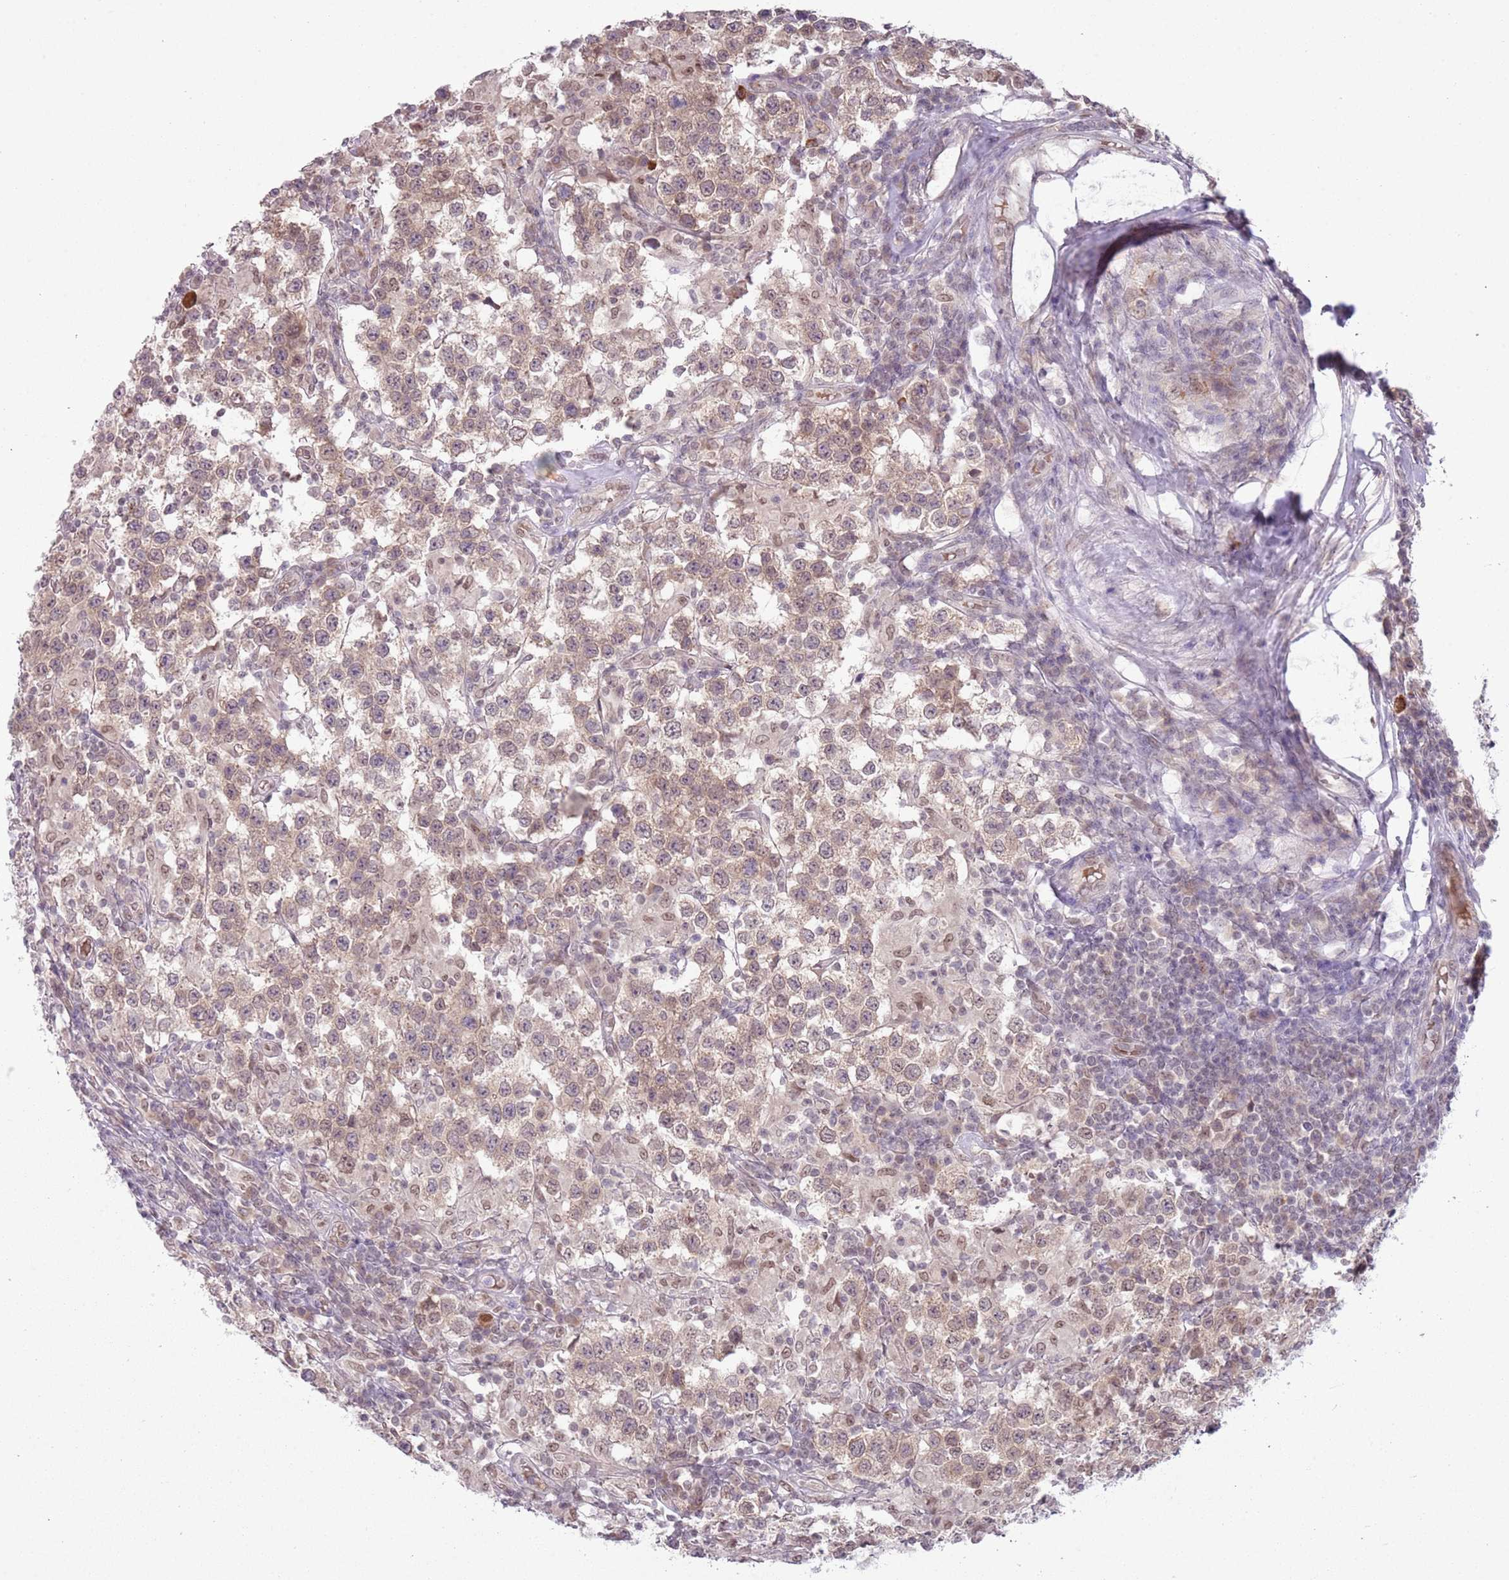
{"staining": {"intensity": "weak", "quantity": "25%-75%", "location": "cytoplasmic/membranous"}, "tissue": "testis cancer", "cell_type": "Tumor cells", "image_type": "cancer", "snomed": [{"axis": "morphology", "description": "Seminoma, NOS"}, {"axis": "morphology", "description": "Carcinoma, Embryonal, NOS"}, {"axis": "topography", "description": "Testis"}], "caption": "Protein staining displays weak cytoplasmic/membranous staining in about 25%-75% of tumor cells in testis cancer (embryonal carcinoma). (Brightfield microscopy of DAB IHC at high magnification).", "gene": "TM2D1", "patient": {"sex": "male", "age": 41}}